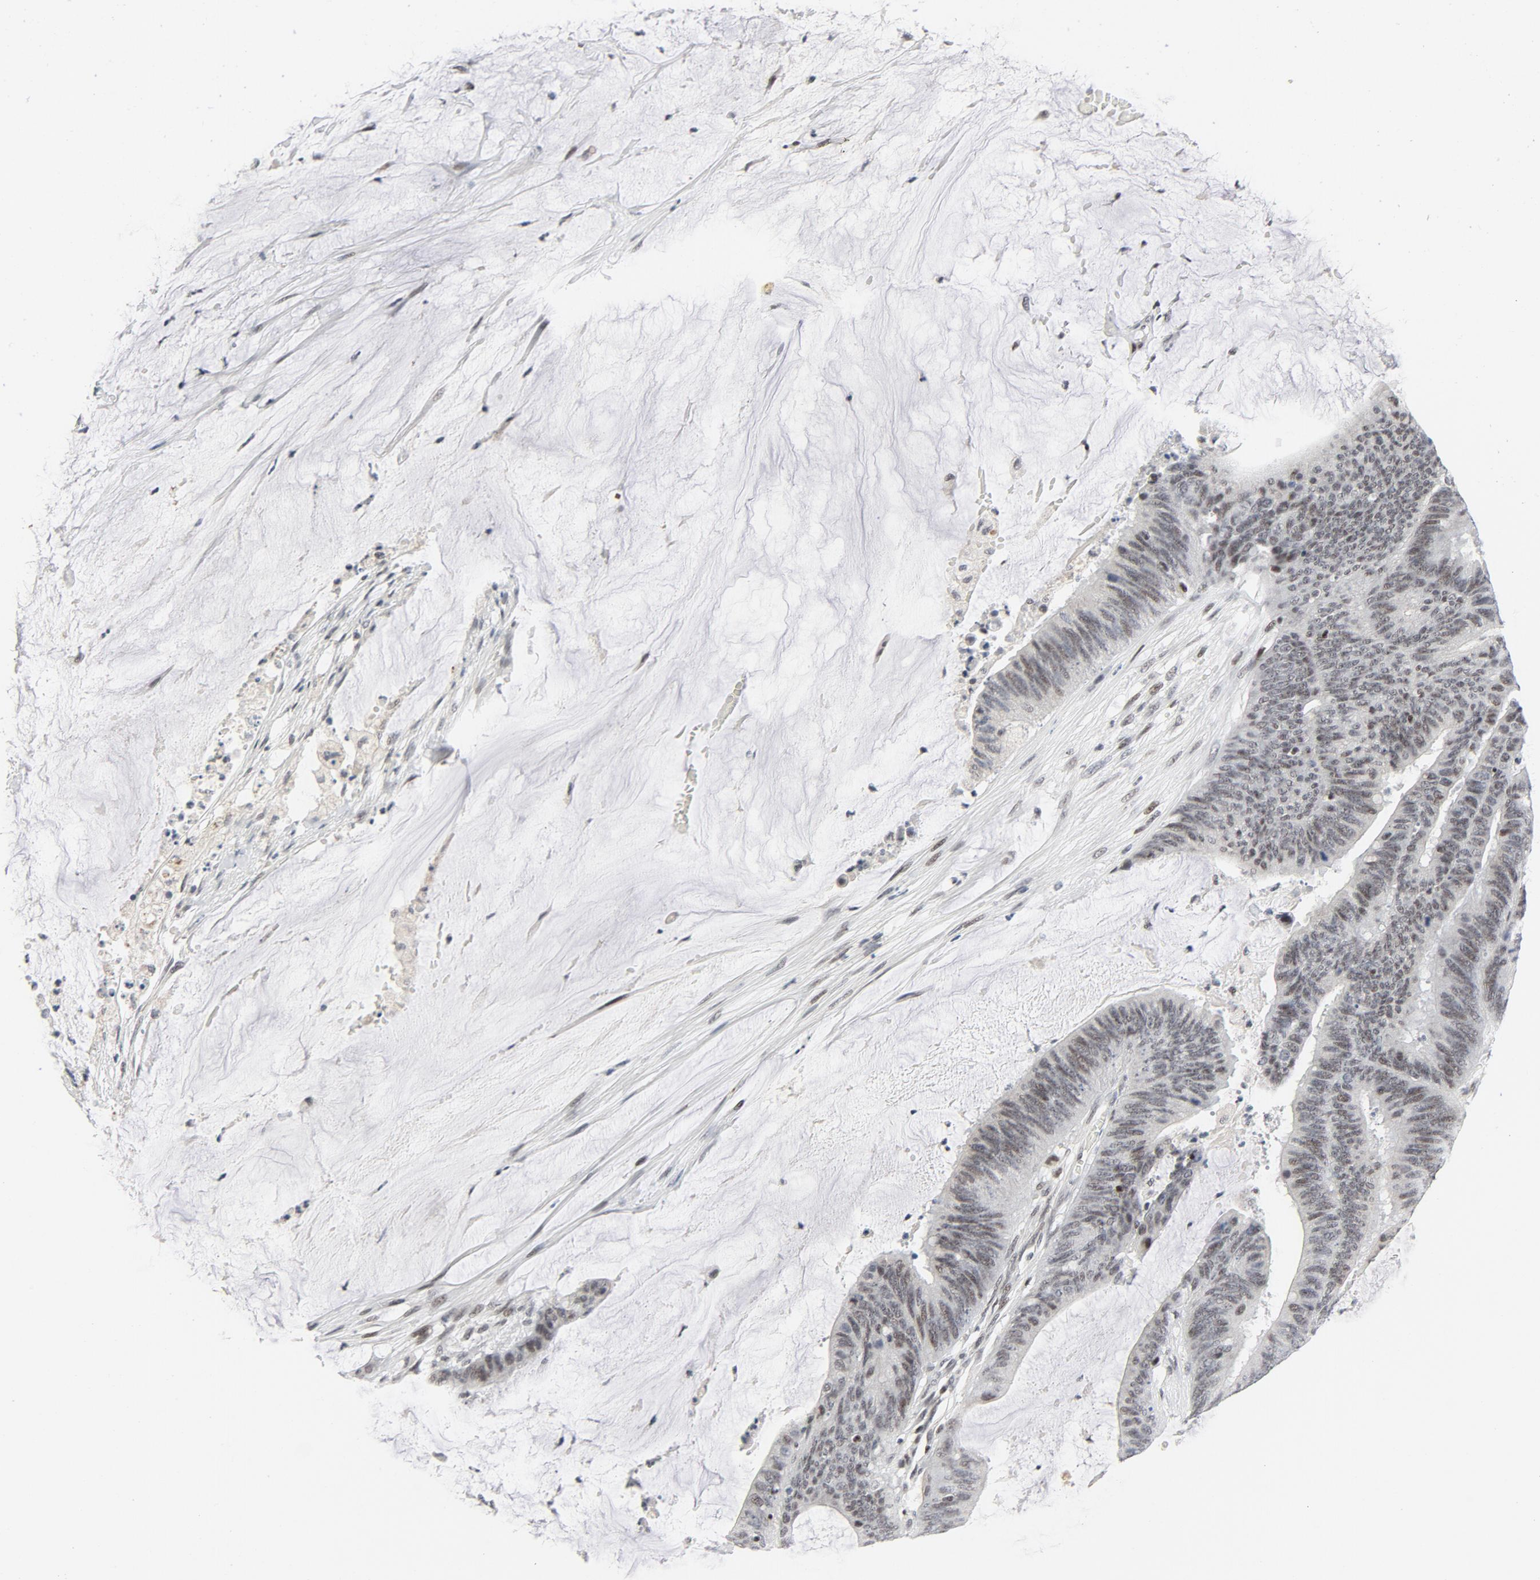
{"staining": {"intensity": "weak", "quantity": "<25%", "location": "nuclear"}, "tissue": "colorectal cancer", "cell_type": "Tumor cells", "image_type": "cancer", "snomed": [{"axis": "morphology", "description": "Adenocarcinoma, NOS"}, {"axis": "topography", "description": "Rectum"}], "caption": "Immunohistochemistry histopathology image of neoplastic tissue: human colorectal cancer (adenocarcinoma) stained with DAB (3,3'-diaminobenzidine) demonstrates no significant protein staining in tumor cells. The staining is performed using DAB brown chromogen with nuclei counter-stained in using hematoxylin.", "gene": "GABPA", "patient": {"sex": "female", "age": 66}}